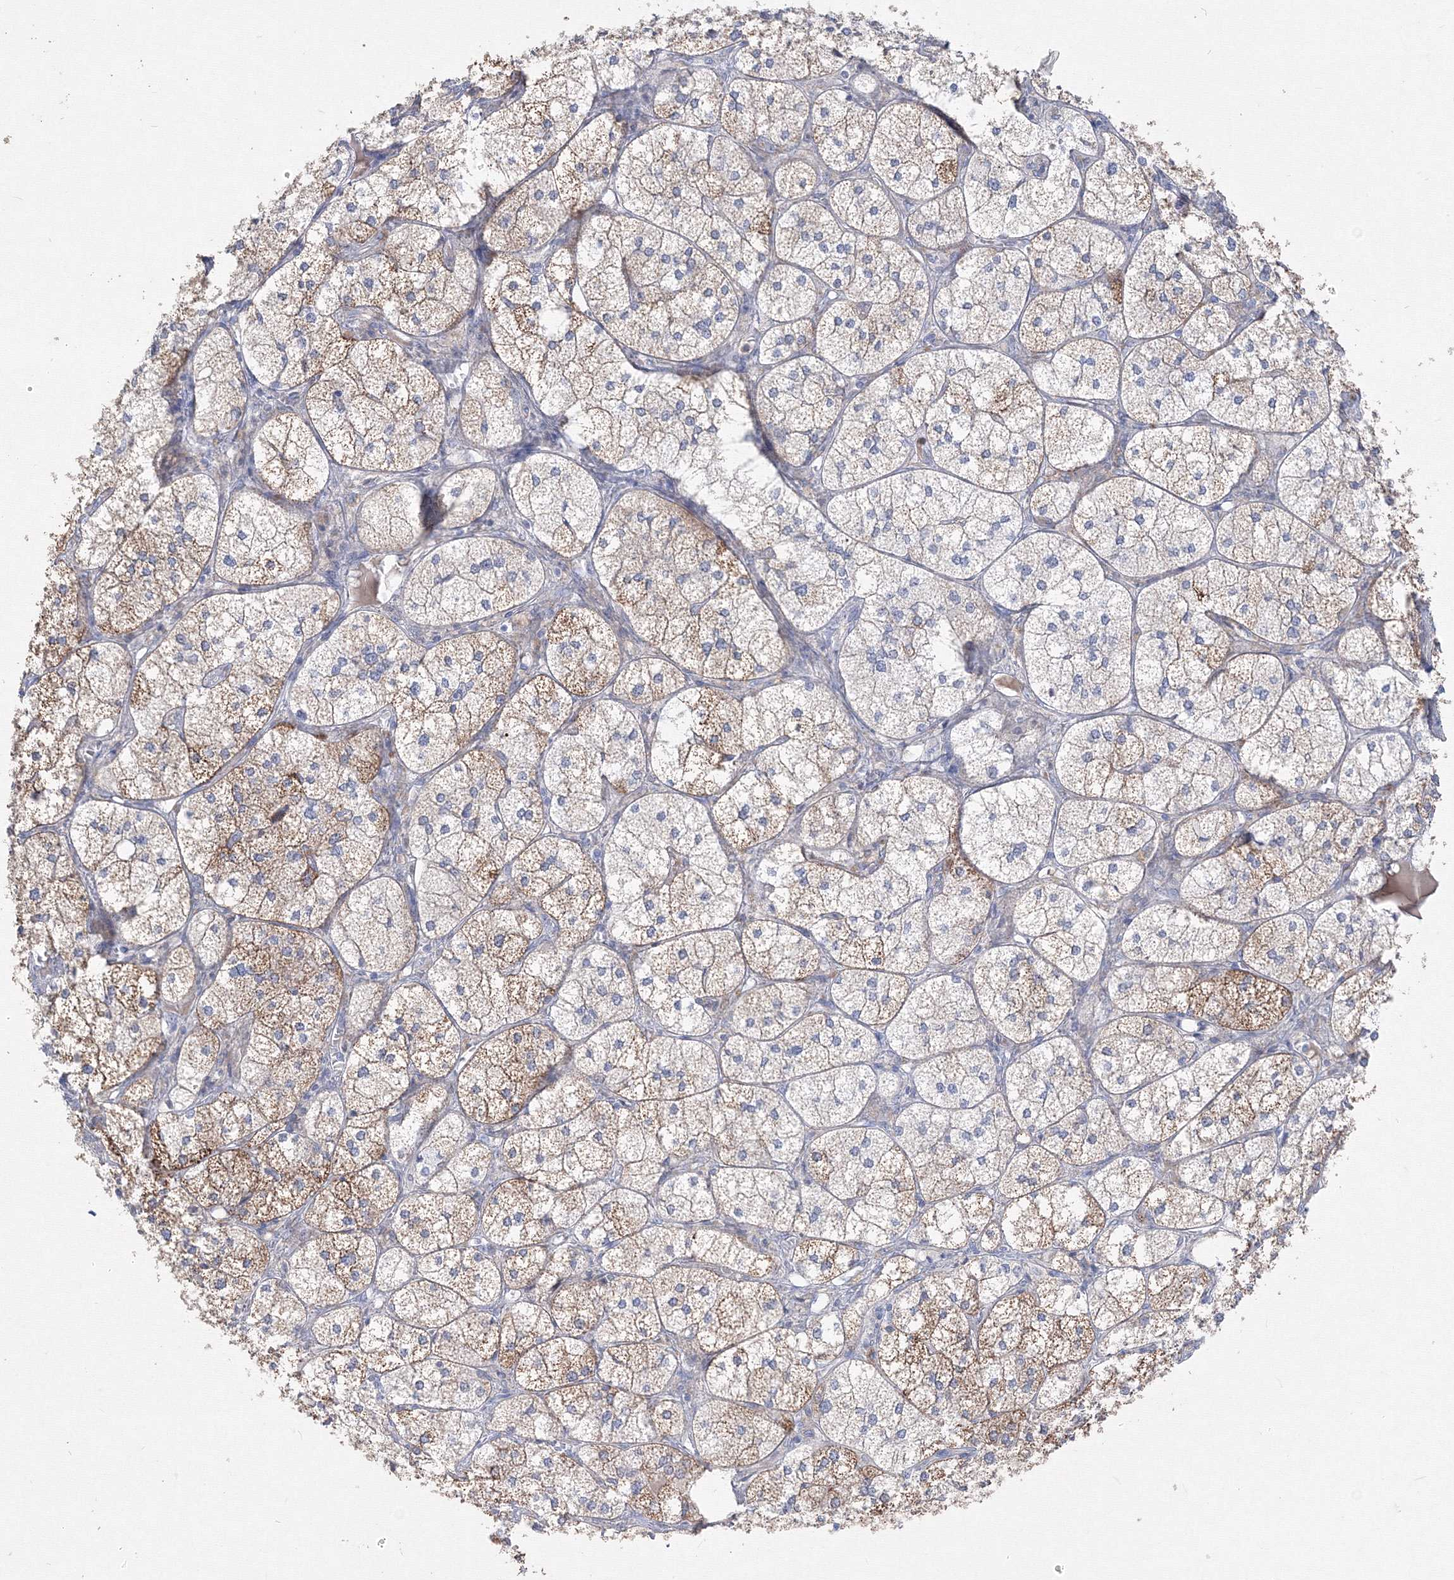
{"staining": {"intensity": "strong", "quantity": "25%-75%", "location": "cytoplasmic/membranous"}, "tissue": "adrenal gland", "cell_type": "Glandular cells", "image_type": "normal", "snomed": [{"axis": "morphology", "description": "Normal tissue, NOS"}, {"axis": "topography", "description": "Adrenal gland"}], "caption": "Immunohistochemistry (DAB) staining of unremarkable human adrenal gland reveals strong cytoplasmic/membranous protein positivity in approximately 25%-75% of glandular cells.", "gene": "FBXL8", "patient": {"sex": "female", "age": 61}}